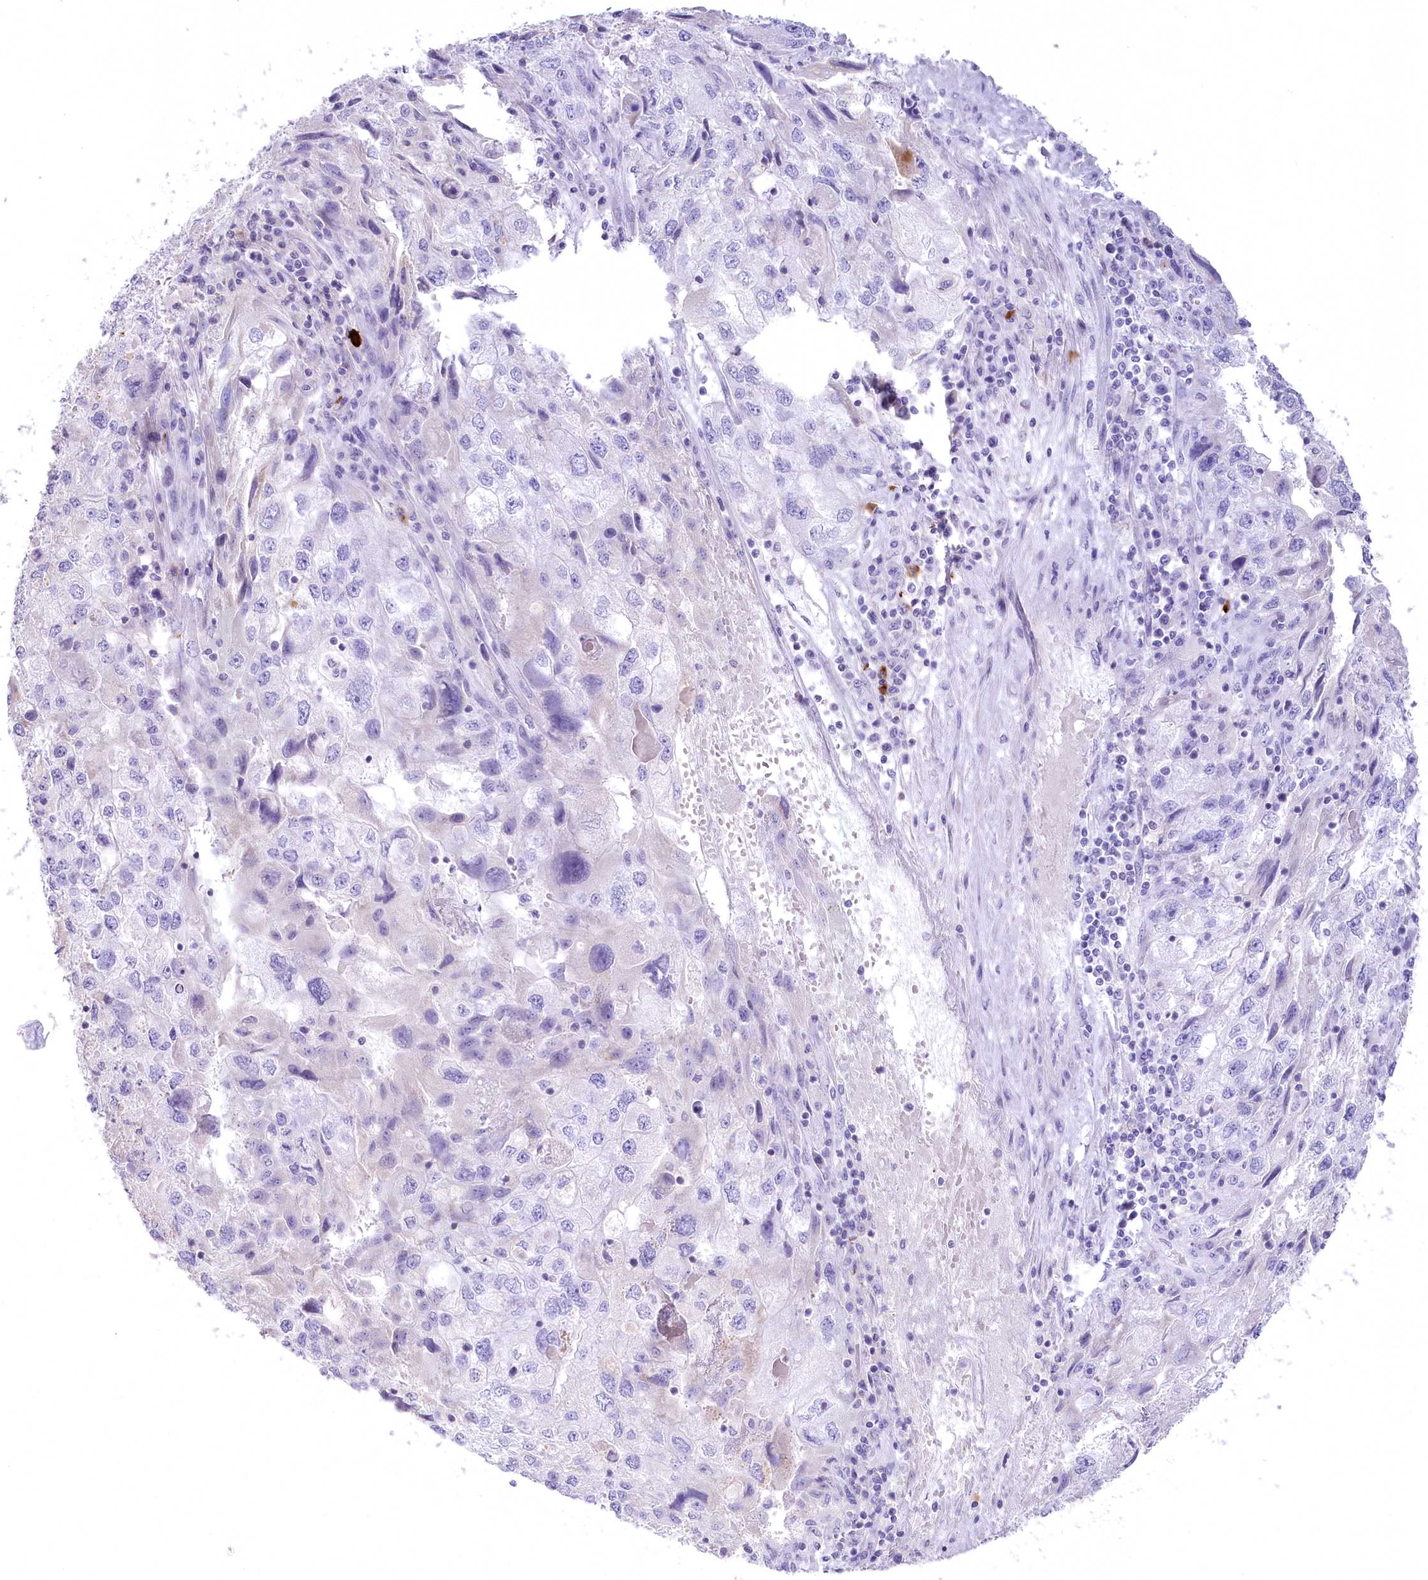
{"staining": {"intensity": "negative", "quantity": "none", "location": "none"}, "tissue": "endometrial cancer", "cell_type": "Tumor cells", "image_type": "cancer", "snomed": [{"axis": "morphology", "description": "Adenocarcinoma, NOS"}, {"axis": "topography", "description": "Endometrium"}], "caption": "Immunohistochemical staining of human endometrial adenocarcinoma displays no significant staining in tumor cells.", "gene": "MYOZ1", "patient": {"sex": "female", "age": 49}}